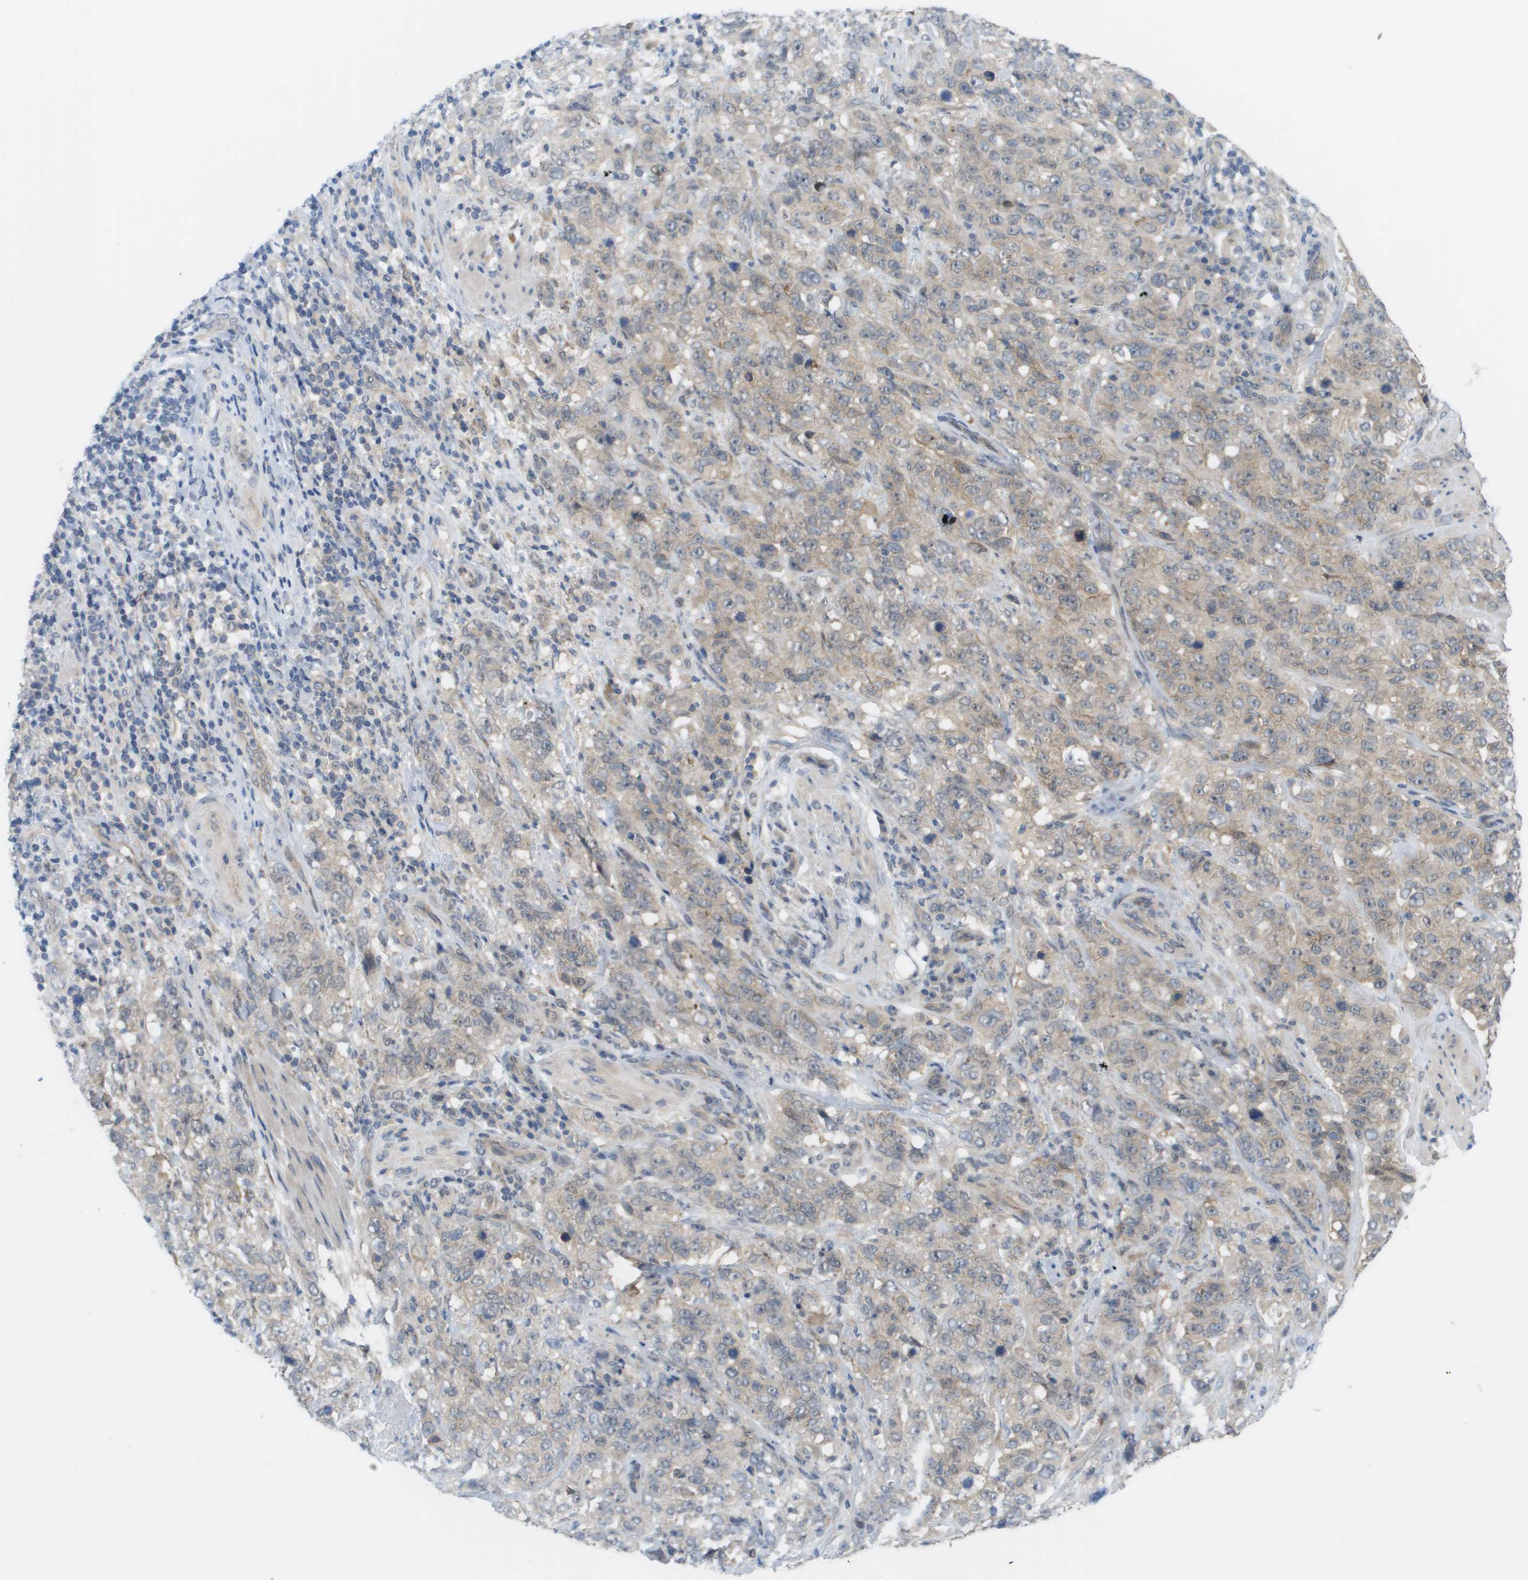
{"staining": {"intensity": "weak", "quantity": "25%-75%", "location": "cytoplasmic/membranous"}, "tissue": "stomach cancer", "cell_type": "Tumor cells", "image_type": "cancer", "snomed": [{"axis": "morphology", "description": "Adenocarcinoma, NOS"}, {"axis": "topography", "description": "Stomach"}], "caption": "Immunohistochemistry photomicrograph of human adenocarcinoma (stomach) stained for a protein (brown), which exhibits low levels of weak cytoplasmic/membranous positivity in approximately 25%-75% of tumor cells.", "gene": "CTPS2", "patient": {"sex": "male", "age": 48}}